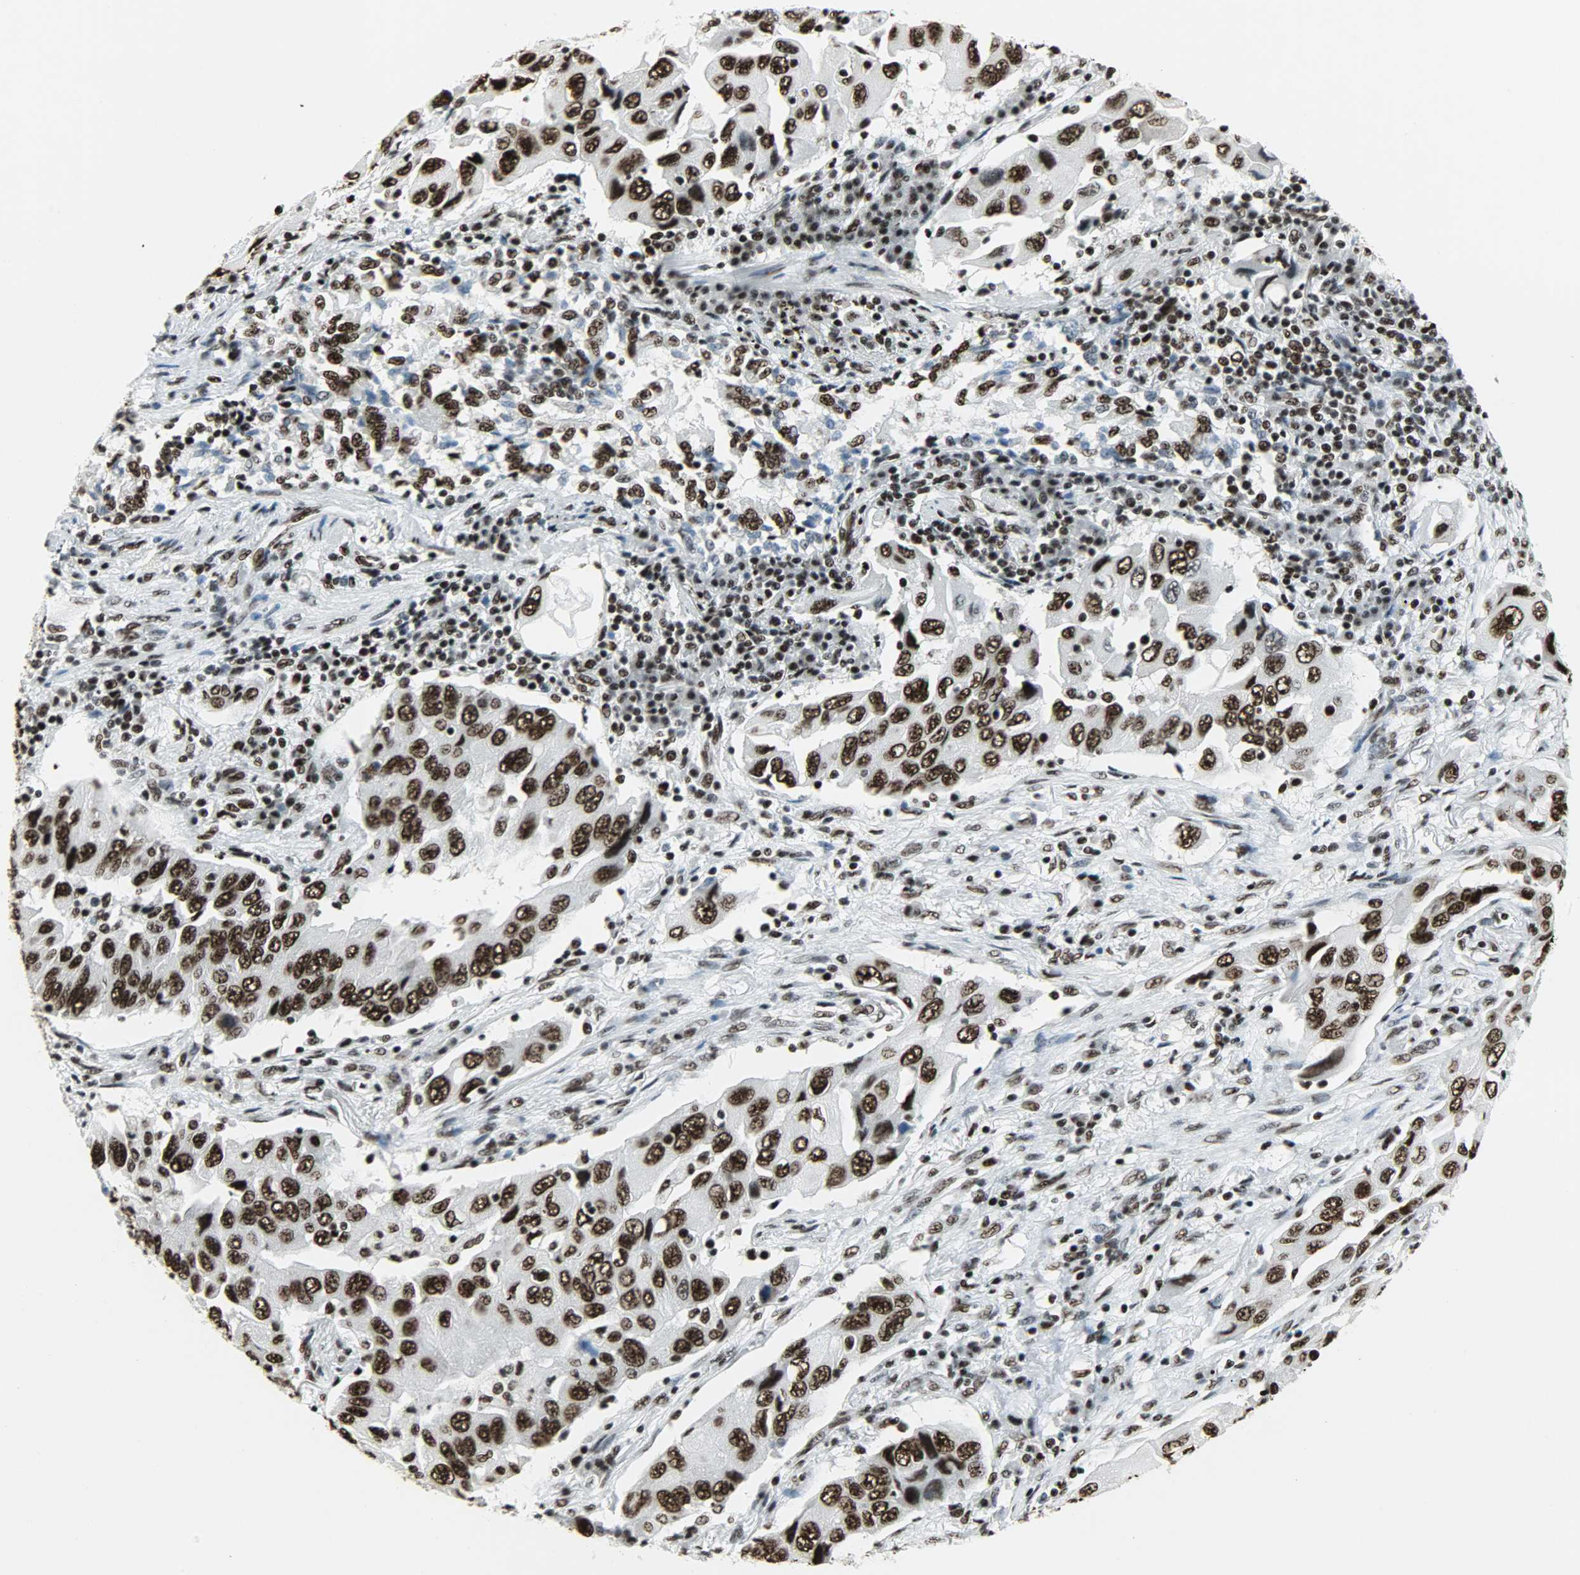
{"staining": {"intensity": "strong", "quantity": ">75%", "location": "nuclear"}, "tissue": "lung cancer", "cell_type": "Tumor cells", "image_type": "cancer", "snomed": [{"axis": "morphology", "description": "Adenocarcinoma, NOS"}, {"axis": "topography", "description": "Lung"}], "caption": "Immunohistochemistry photomicrograph of neoplastic tissue: human lung cancer stained using immunohistochemistry demonstrates high levels of strong protein expression localized specifically in the nuclear of tumor cells, appearing as a nuclear brown color.", "gene": "SNRPA", "patient": {"sex": "female", "age": 65}}